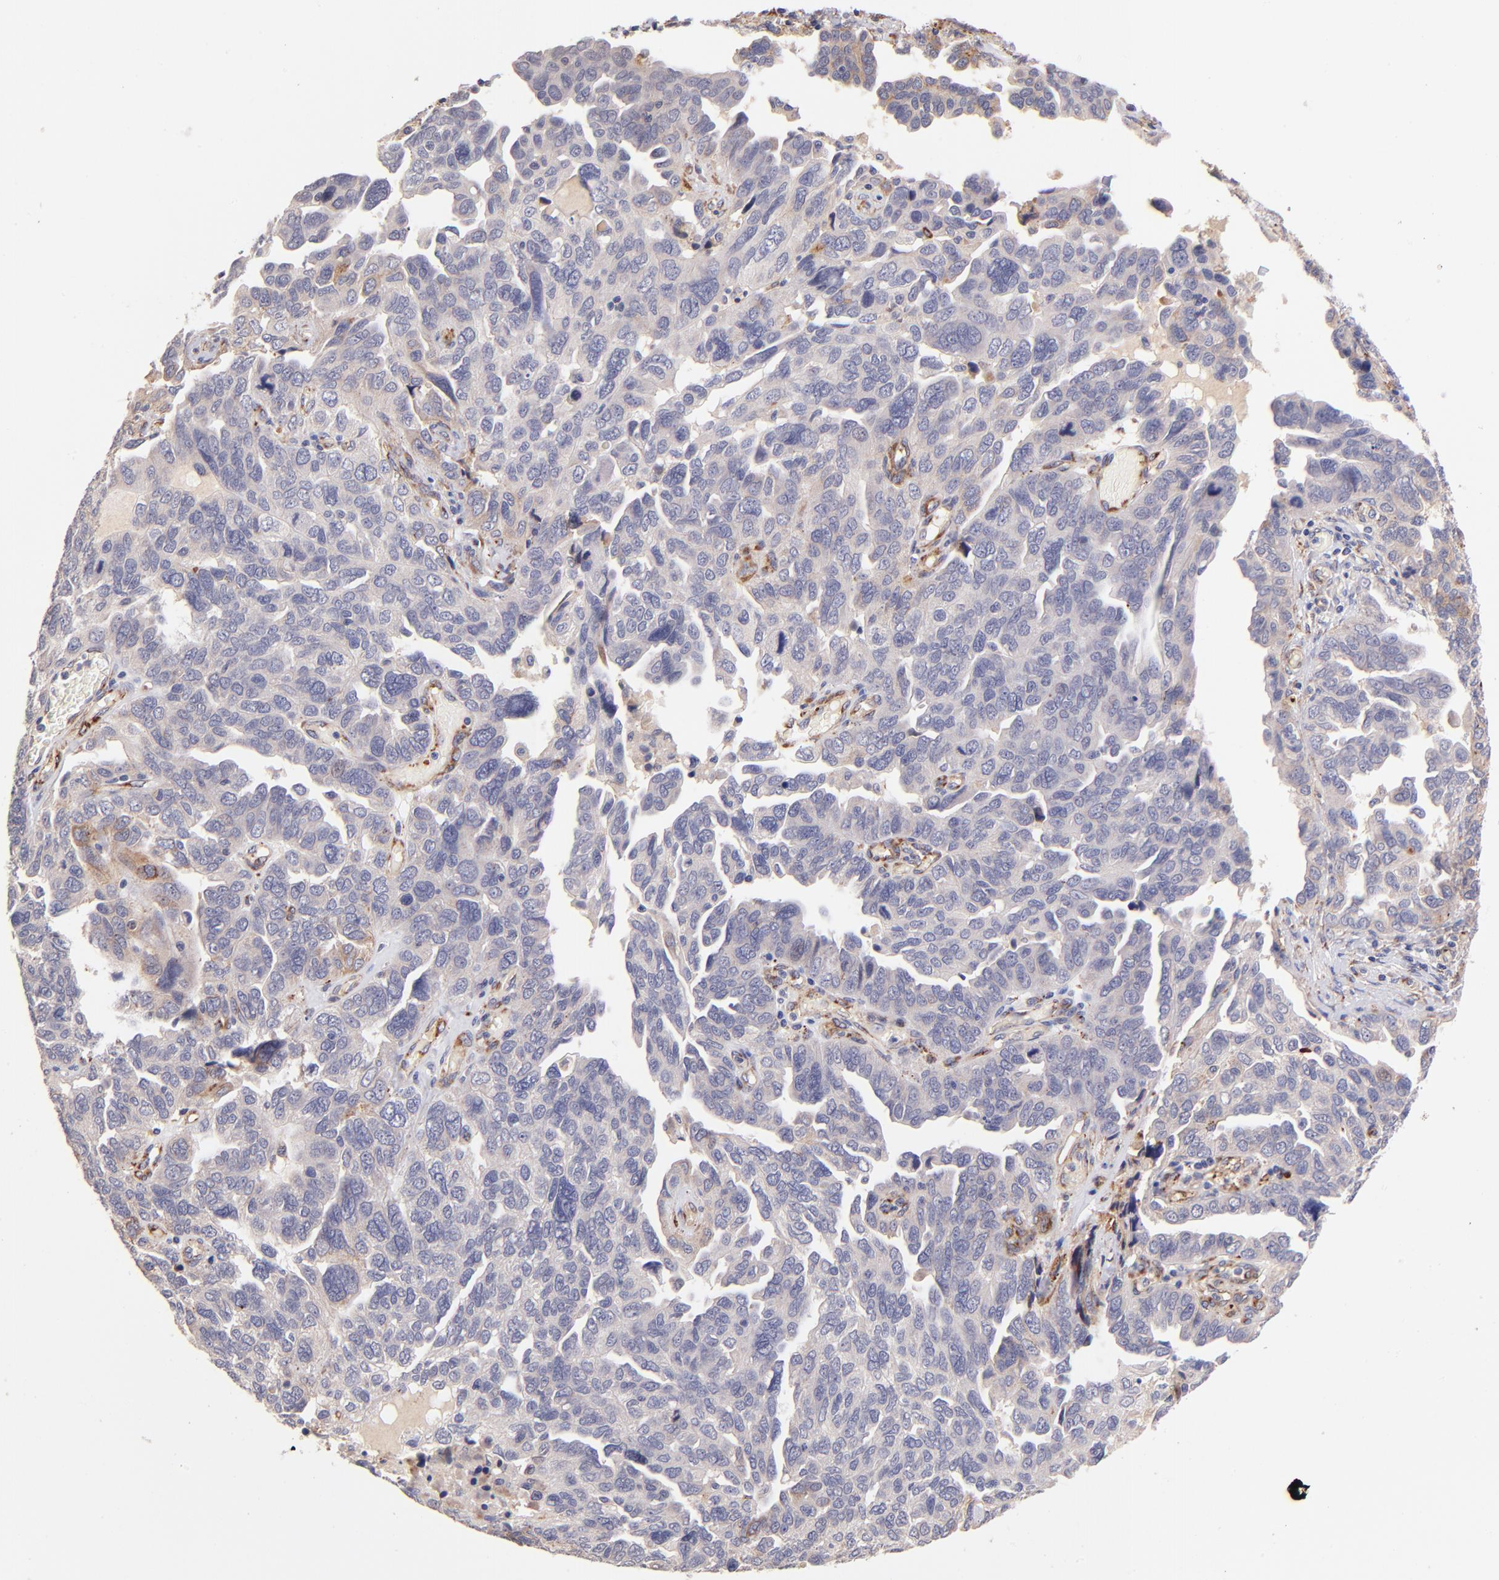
{"staining": {"intensity": "negative", "quantity": "none", "location": "none"}, "tissue": "ovarian cancer", "cell_type": "Tumor cells", "image_type": "cancer", "snomed": [{"axis": "morphology", "description": "Cystadenocarcinoma, serous, NOS"}, {"axis": "topography", "description": "Ovary"}], "caption": "IHC histopathology image of neoplastic tissue: ovarian cancer stained with DAB demonstrates no significant protein positivity in tumor cells.", "gene": "SPARC", "patient": {"sex": "female", "age": 64}}